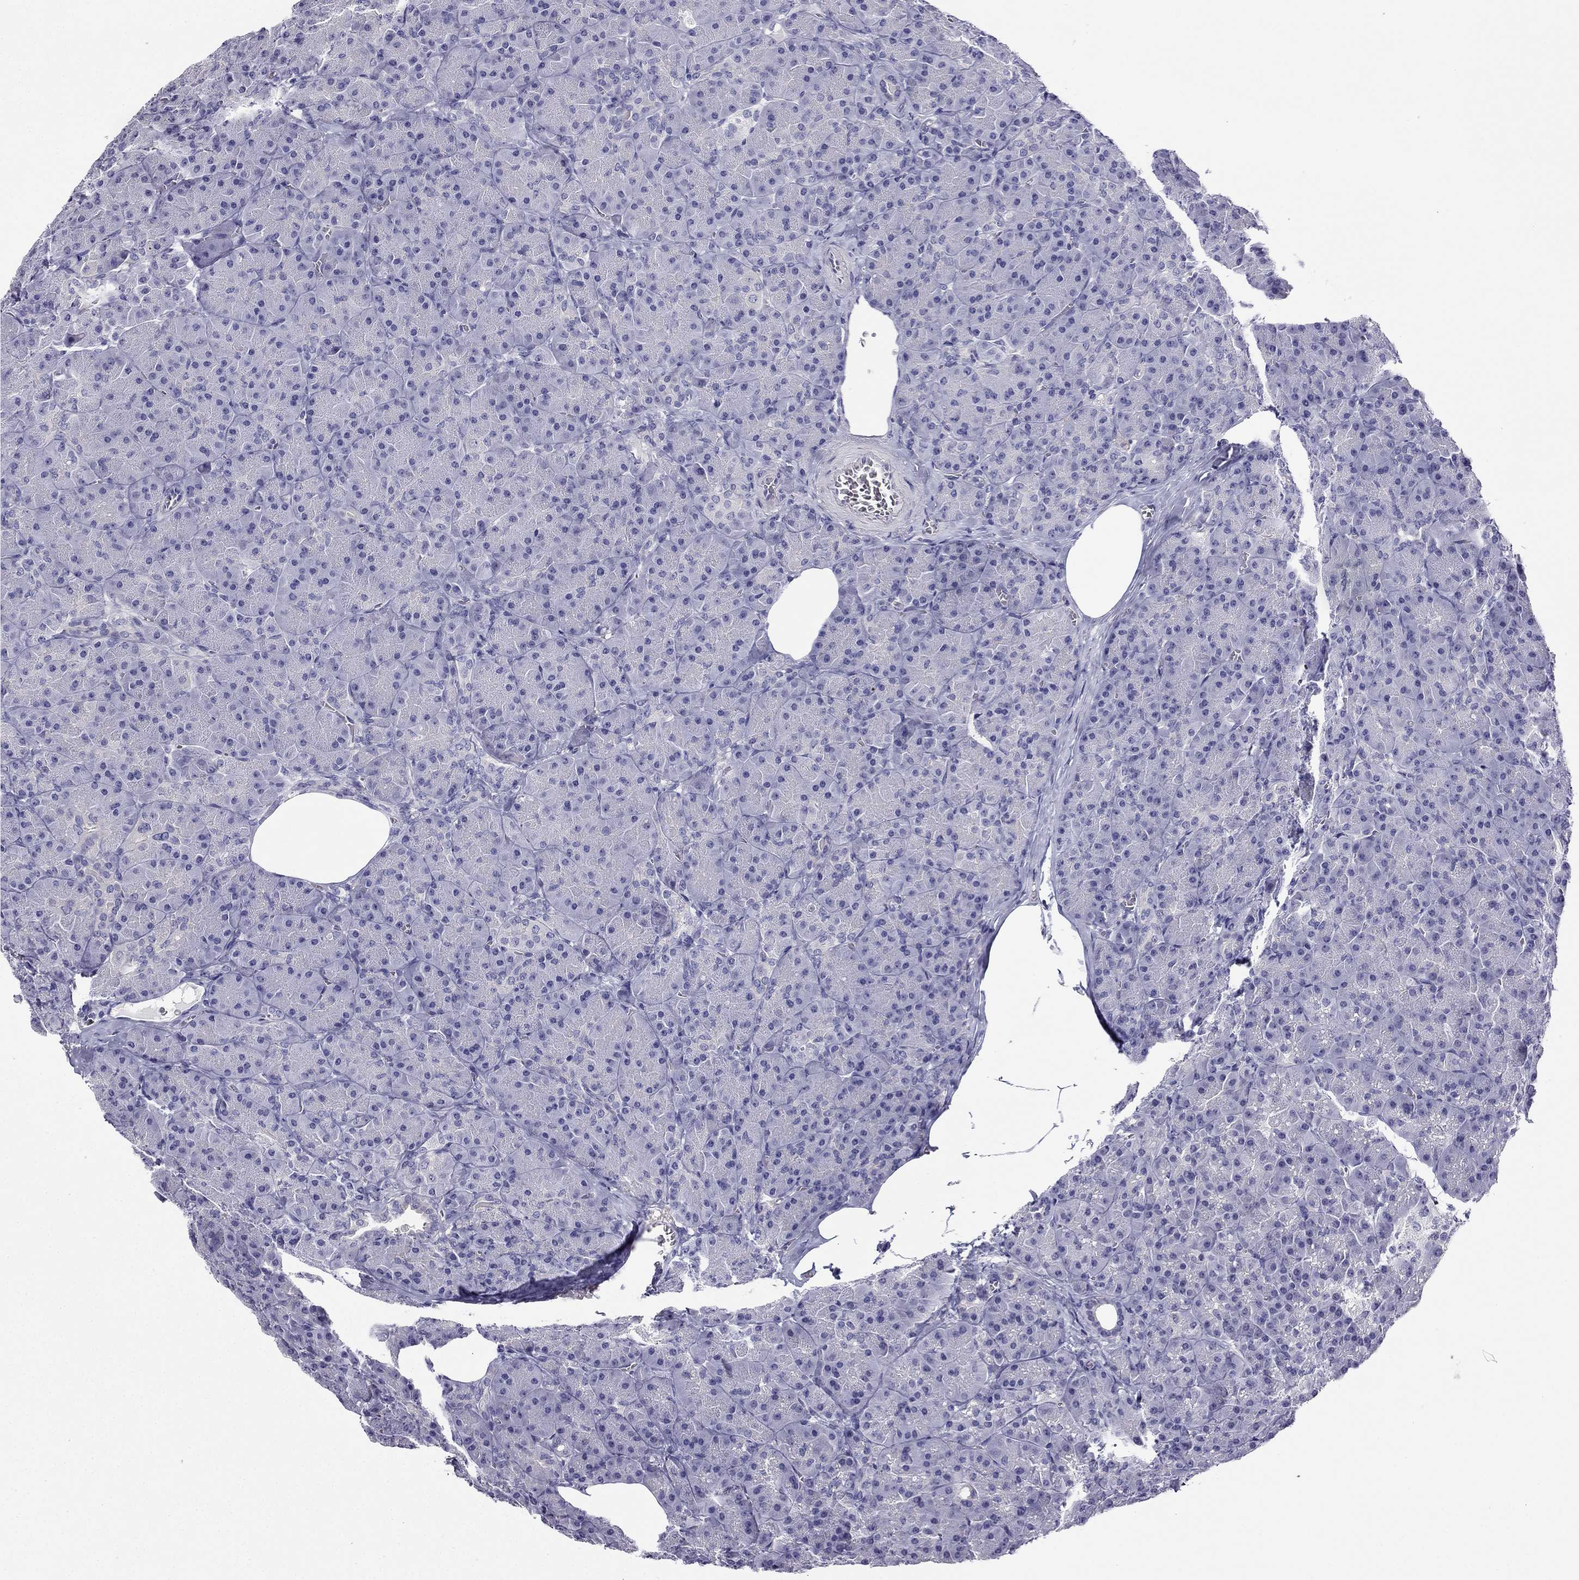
{"staining": {"intensity": "negative", "quantity": "none", "location": "none"}, "tissue": "pancreas", "cell_type": "Exocrine glandular cells", "image_type": "normal", "snomed": [{"axis": "morphology", "description": "Normal tissue, NOS"}, {"axis": "topography", "description": "Pancreas"}], "caption": "High power microscopy micrograph of an IHC photomicrograph of normal pancreas, revealing no significant positivity in exocrine glandular cells.", "gene": "KCNJ10", "patient": {"sex": "male", "age": 57}}